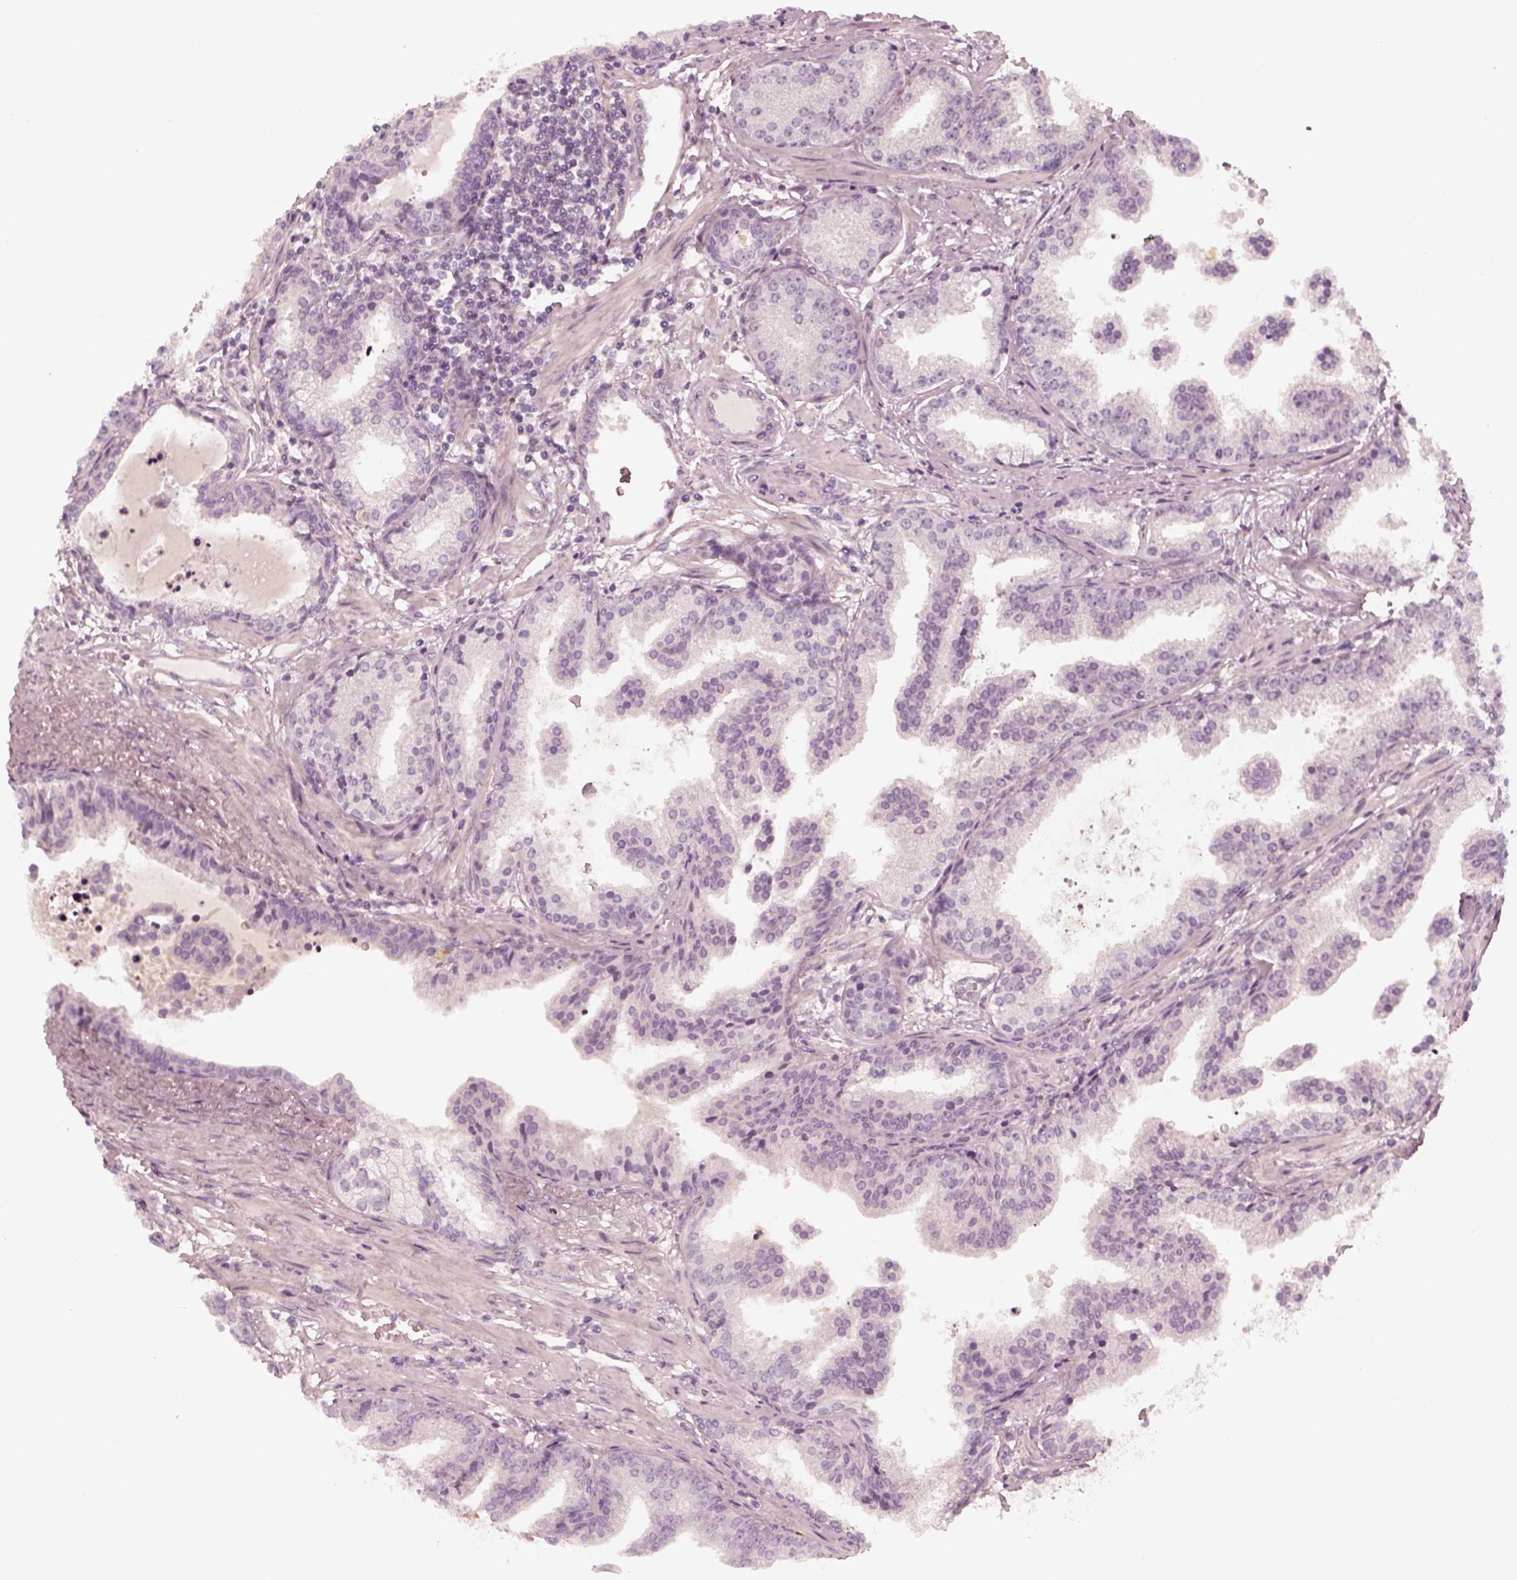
{"staining": {"intensity": "negative", "quantity": "none", "location": "none"}, "tissue": "prostate cancer", "cell_type": "Tumor cells", "image_type": "cancer", "snomed": [{"axis": "morphology", "description": "Adenocarcinoma, NOS"}, {"axis": "topography", "description": "Prostate"}], "caption": "Adenocarcinoma (prostate) stained for a protein using immunohistochemistry (IHC) displays no positivity tumor cells.", "gene": "CHIT1", "patient": {"sex": "male", "age": 64}}